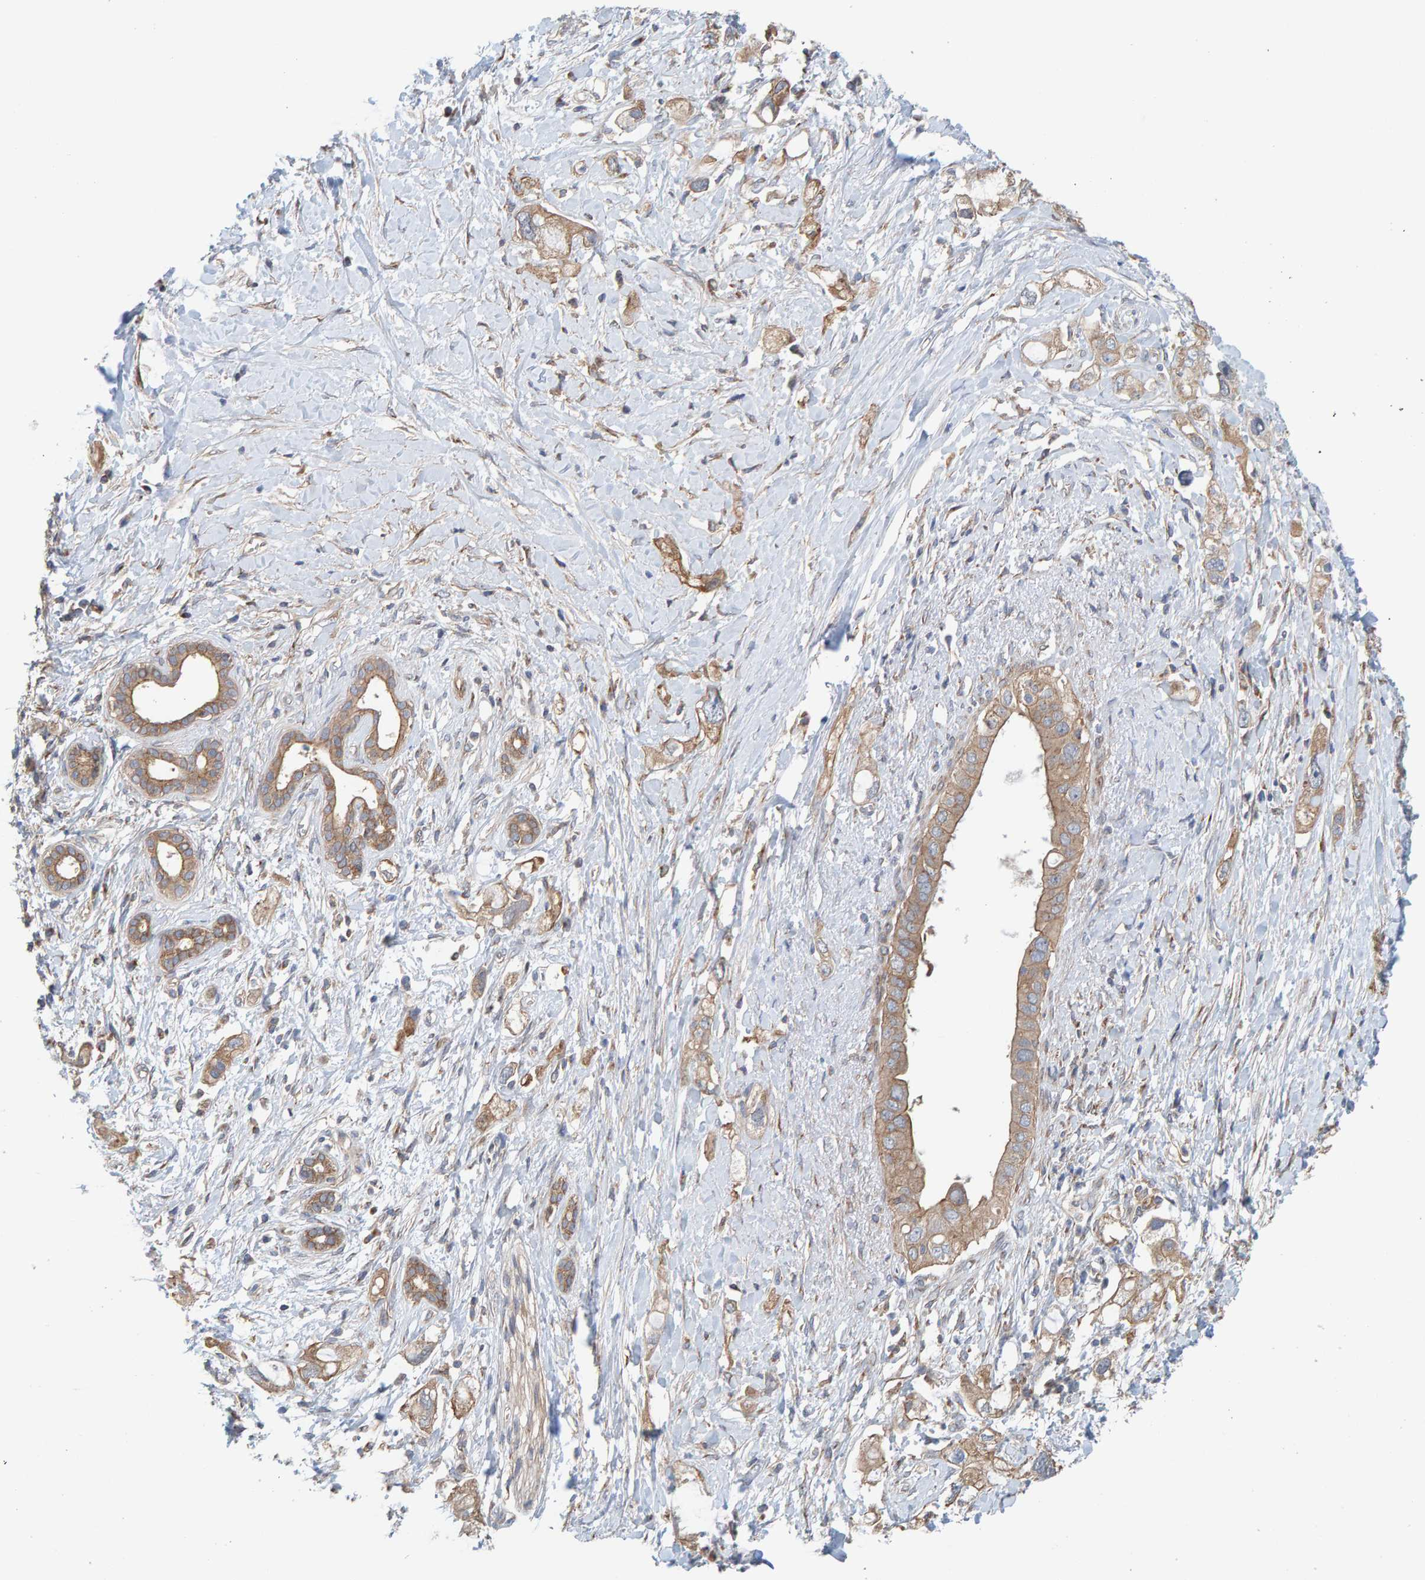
{"staining": {"intensity": "moderate", "quantity": ">75%", "location": "cytoplasmic/membranous"}, "tissue": "pancreatic cancer", "cell_type": "Tumor cells", "image_type": "cancer", "snomed": [{"axis": "morphology", "description": "Adenocarcinoma, NOS"}, {"axis": "topography", "description": "Pancreas"}], "caption": "Immunohistochemistry (IHC) micrograph of neoplastic tissue: human pancreatic cancer (adenocarcinoma) stained using IHC reveals medium levels of moderate protein expression localized specifically in the cytoplasmic/membranous of tumor cells, appearing as a cytoplasmic/membranous brown color.", "gene": "UBAP1", "patient": {"sex": "female", "age": 56}}